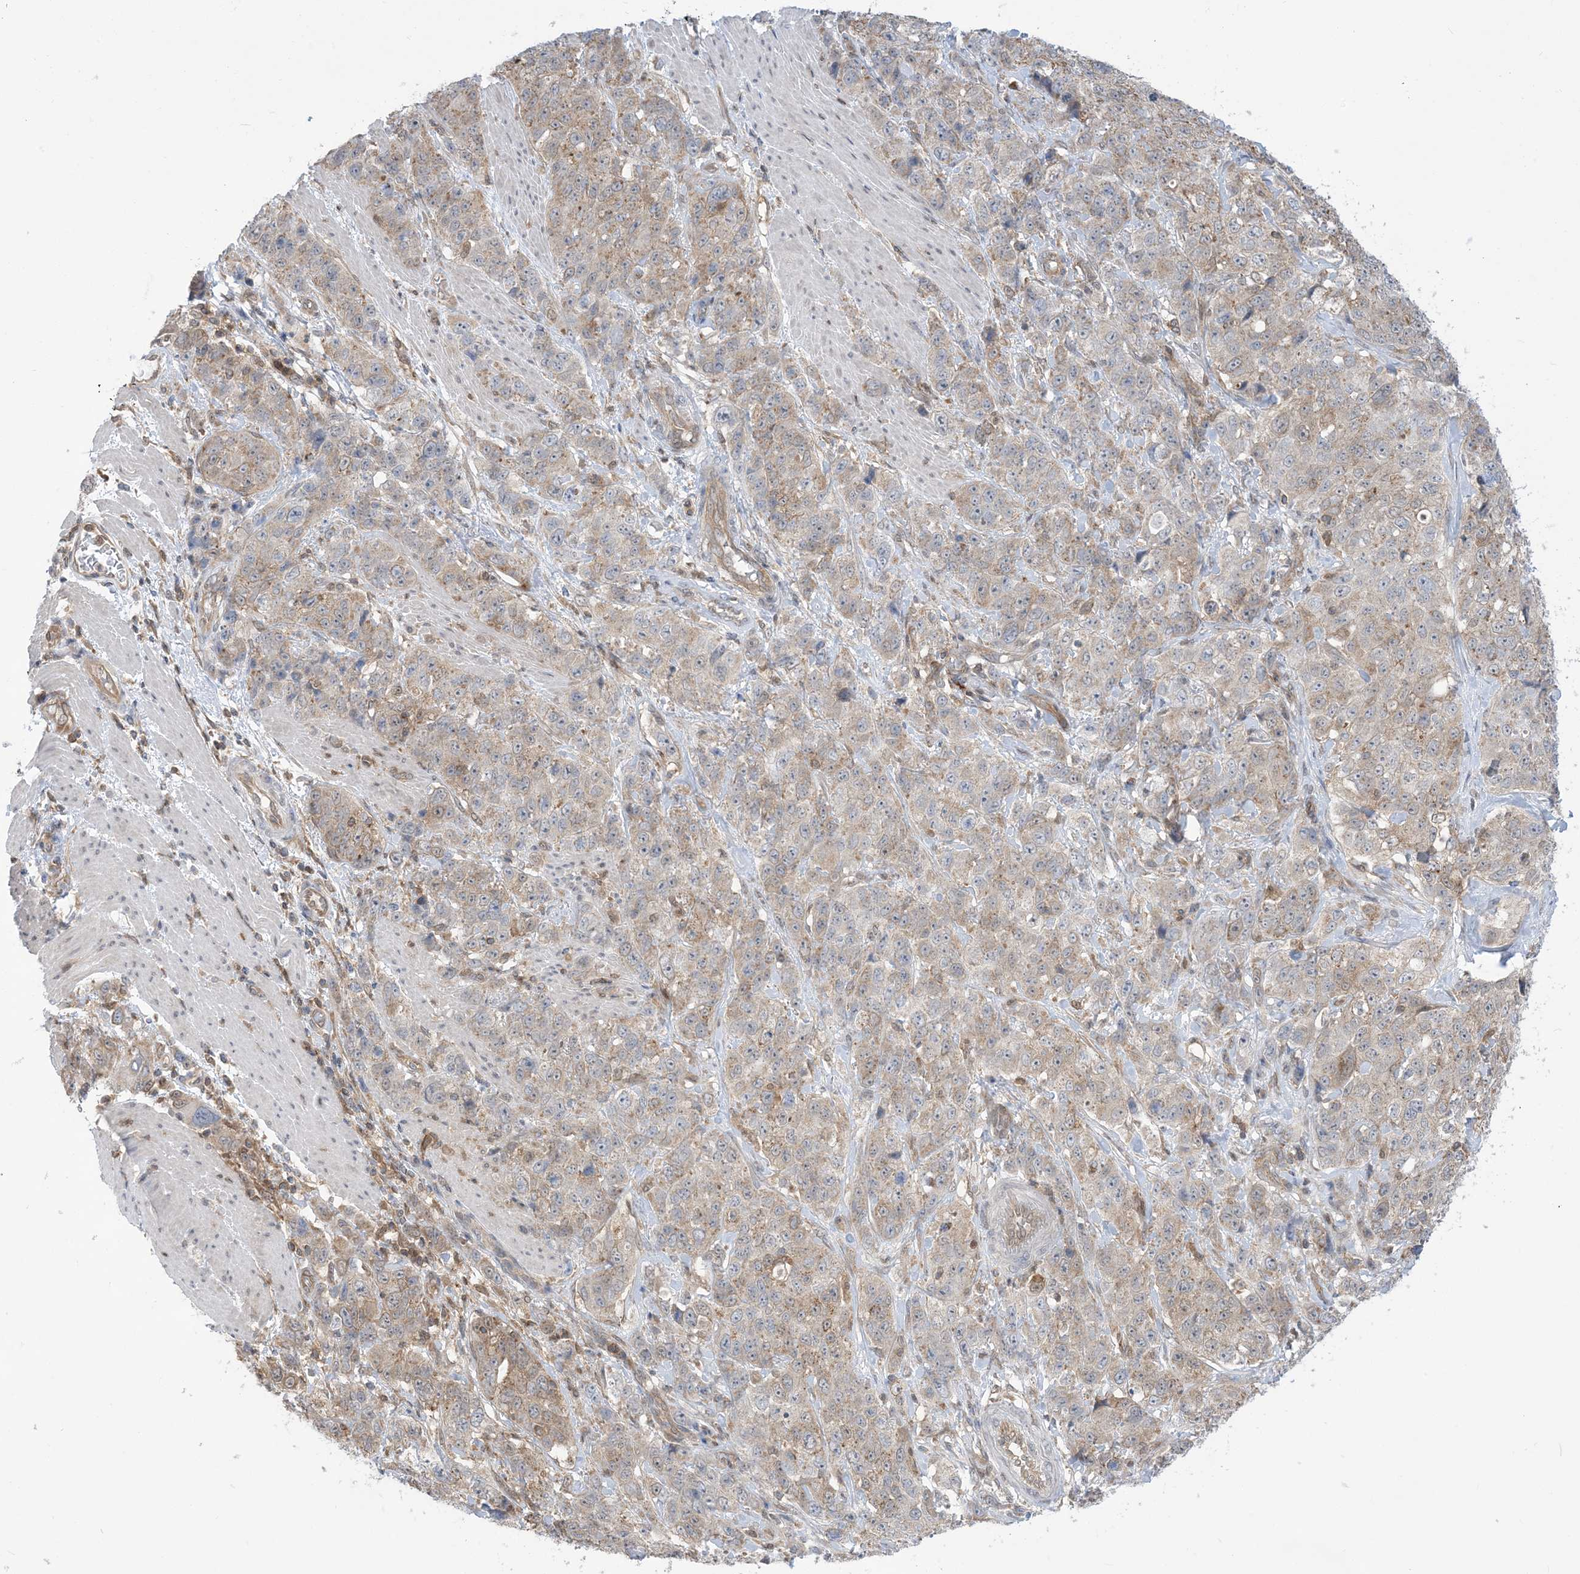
{"staining": {"intensity": "weak", "quantity": "25%-75%", "location": "cytoplasmic/membranous"}, "tissue": "stomach cancer", "cell_type": "Tumor cells", "image_type": "cancer", "snomed": [{"axis": "morphology", "description": "Adenocarcinoma, NOS"}, {"axis": "topography", "description": "Stomach"}], "caption": "The image shows a brown stain indicating the presence of a protein in the cytoplasmic/membranous of tumor cells in stomach cancer (adenocarcinoma).", "gene": "CASP4", "patient": {"sex": "male", "age": 48}}